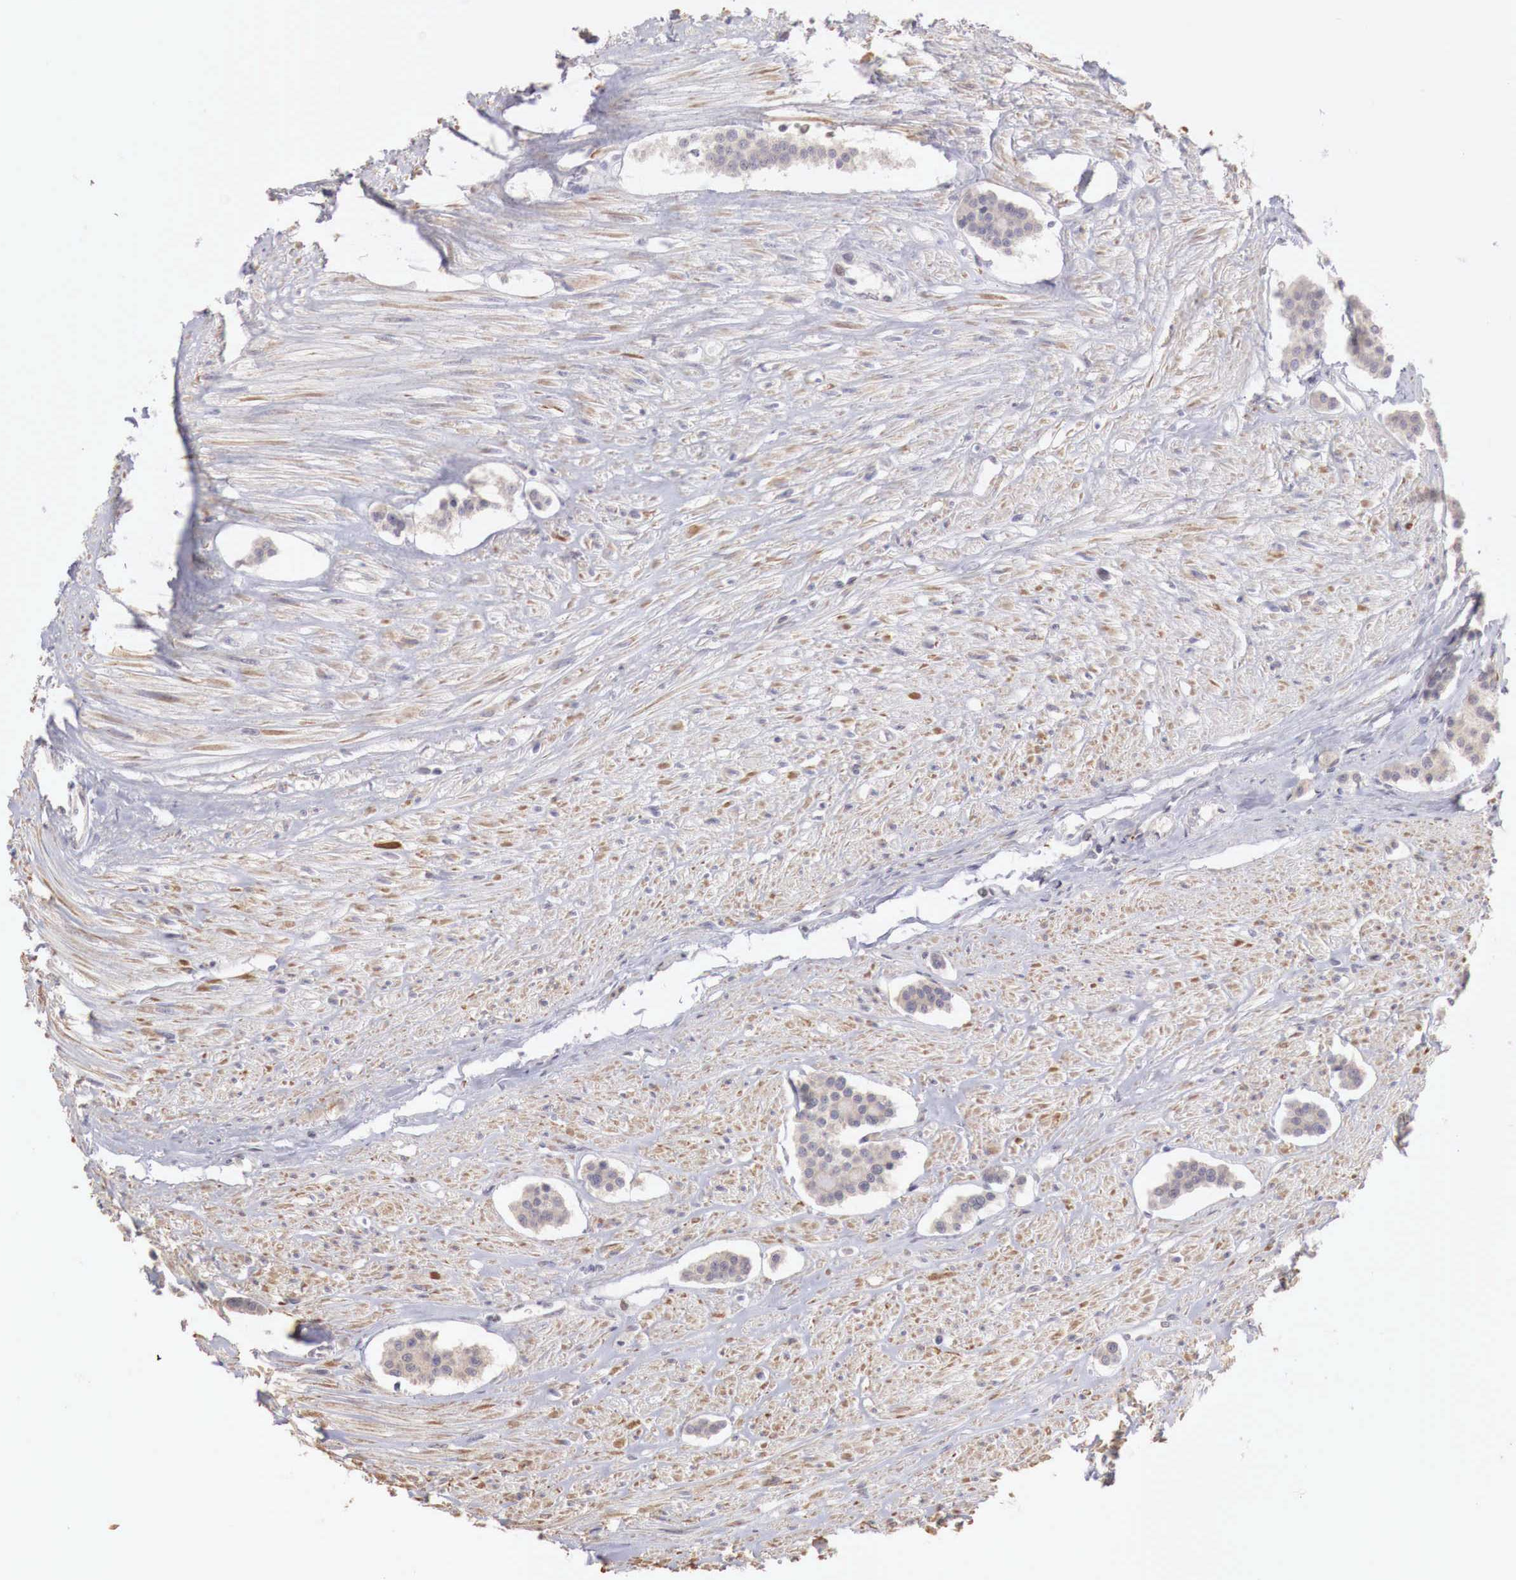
{"staining": {"intensity": "weak", "quantity": ">75%", "location": "cytoplasmic/membranous"}, "tissue": "carcinoid", "cell_type": "Tumor cells", "image_type": "cancer", "snomed": [{"axis": "morphology", "description": "Carcinoid, malignant, NOS"}, {"axis": "topography", "description": "Small intestine"}], "caption": "Approximately >75% of tumor cells in carcinoid show weak cytoplasmic/membranous protein positivity as visualized by brown immunohistochemical staining.", "gene": "TBC1D9", "patient": {"sex": "male", "age": 60}}